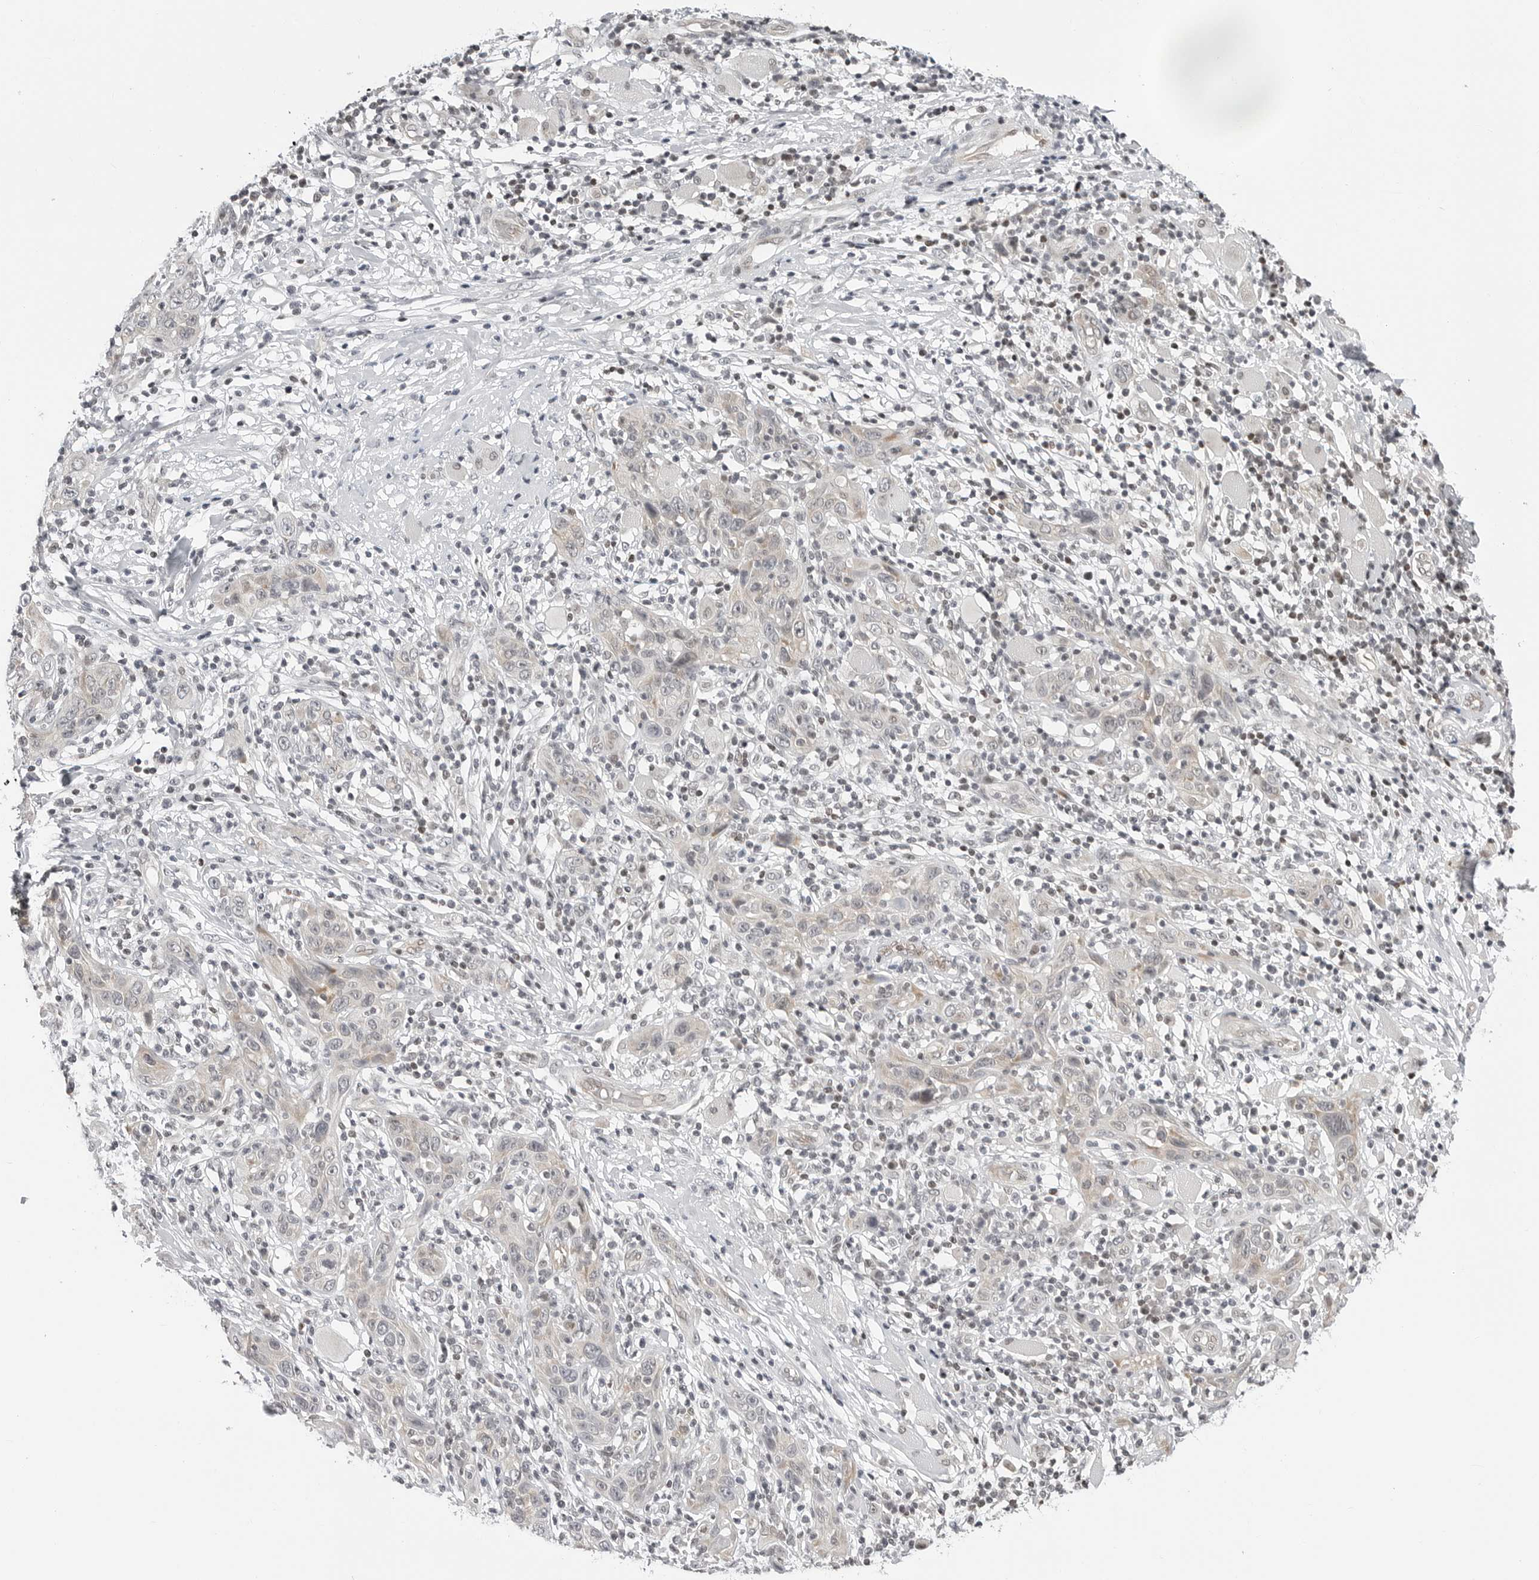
{"staining": {"intensity": "negative", "quantity": "none", "location": "none"}, "tissue": "skin cancer", "cell_type": "Tumor cells", "image_type": "cancer", "snomed": [{"axis": "morphology", "description": "Squamous cell carcinoma, NOS"}, {"axis": "topography", "description": "Skin"}], "caption": "This is a image of IHC staining of skin cancer, which shows no staining in tumor cells.", "gene": "C8orf33", "patient": {"sex": "female", "age": 88}}